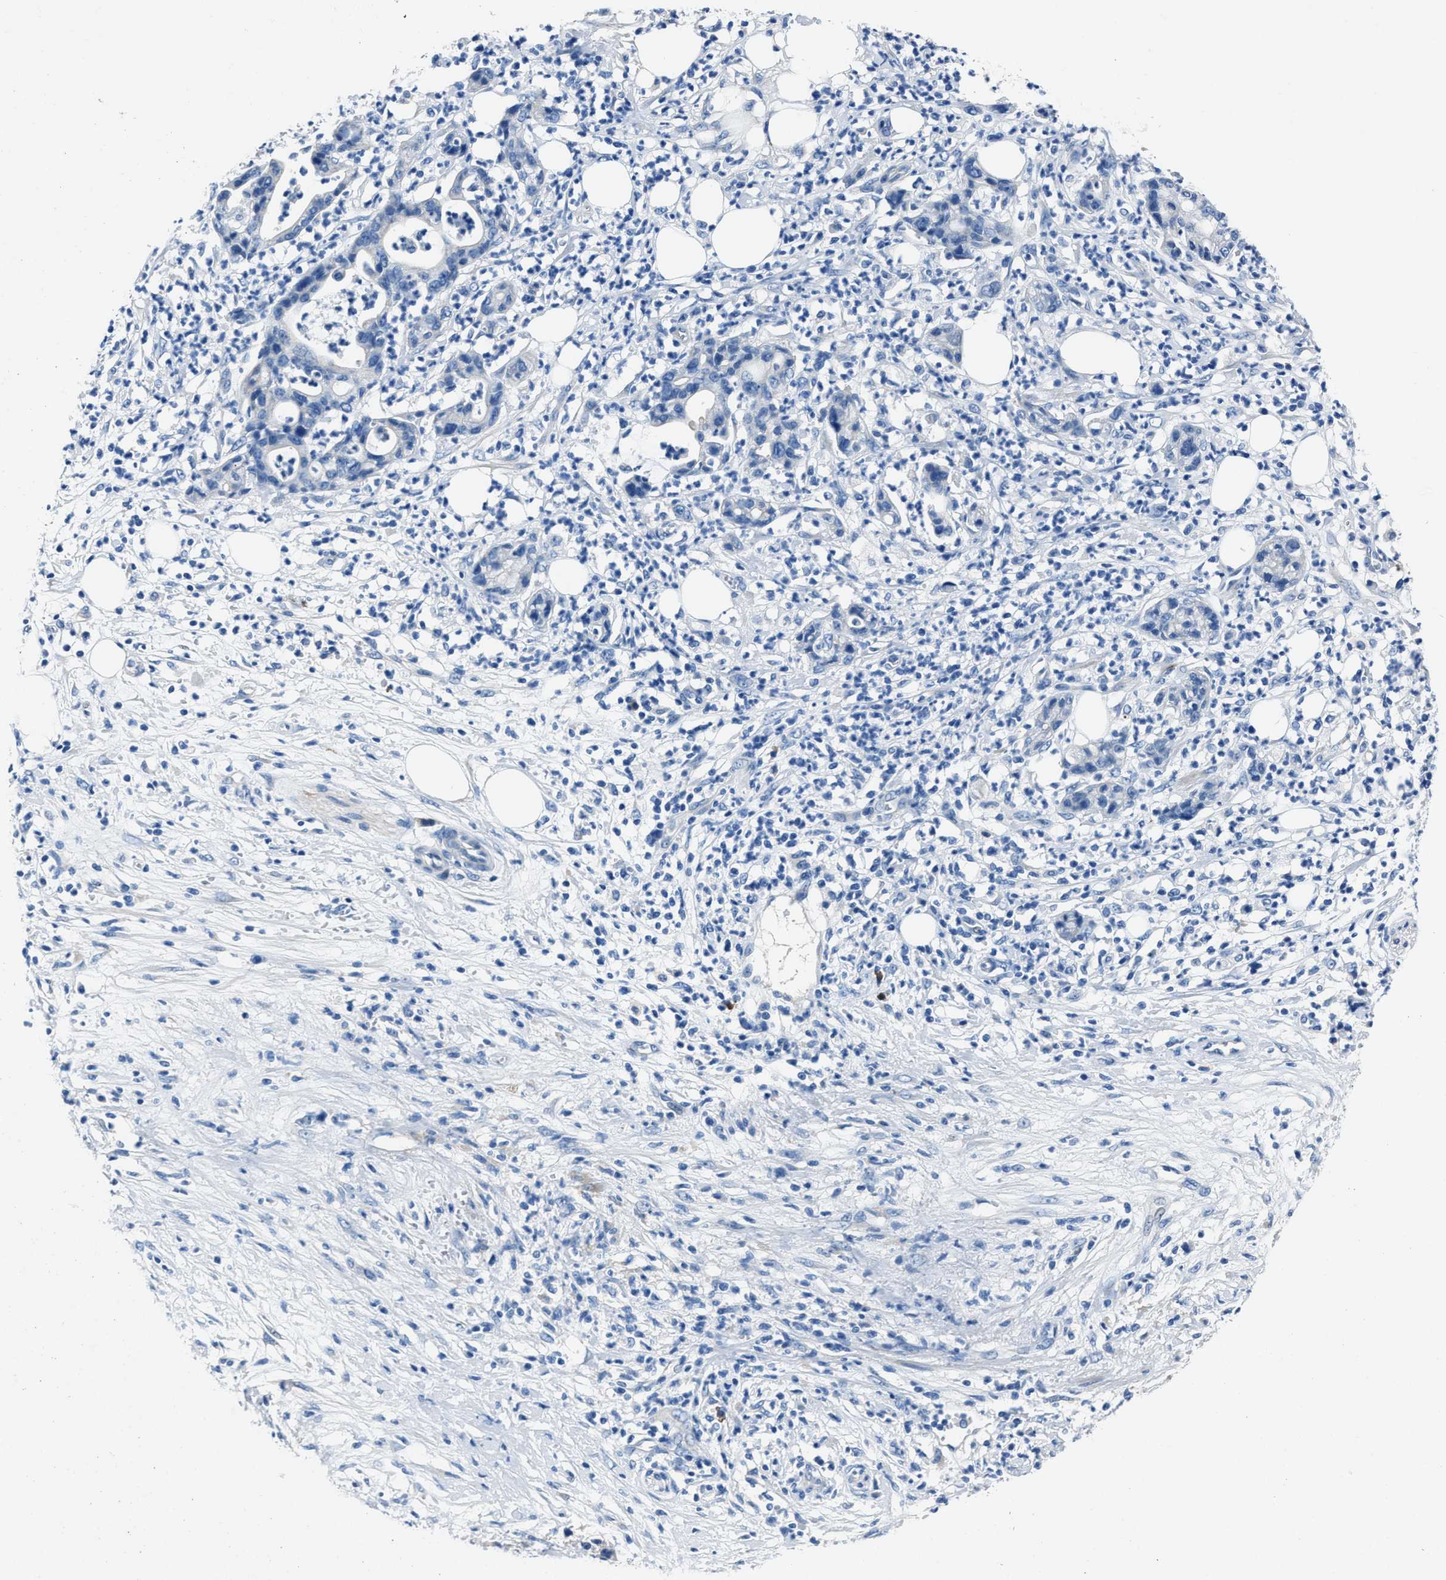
{"staining": {"intensity": "negative", "quantity": "none", "location": "none"}, "tissue": "pancreatic cancer", "cell_type": "Tumor cells", "image_type": "cancer", "snomed": [{"axis": "morphology", "description": "Adenocarcinoma, NOS"}, {"axis": "topography", "description": "Pancreas"}], "caption": "Pancreatic cancer (adenocarcinoma) was stained to show a protein in brown. There is no significant positivity in tumor cells. The staining is performed using DAB brown chromogen with nuclei counter-stained in using hematoxylin.", "gene": "NACAD", "patient": {"sex": "male", "age": 69}}